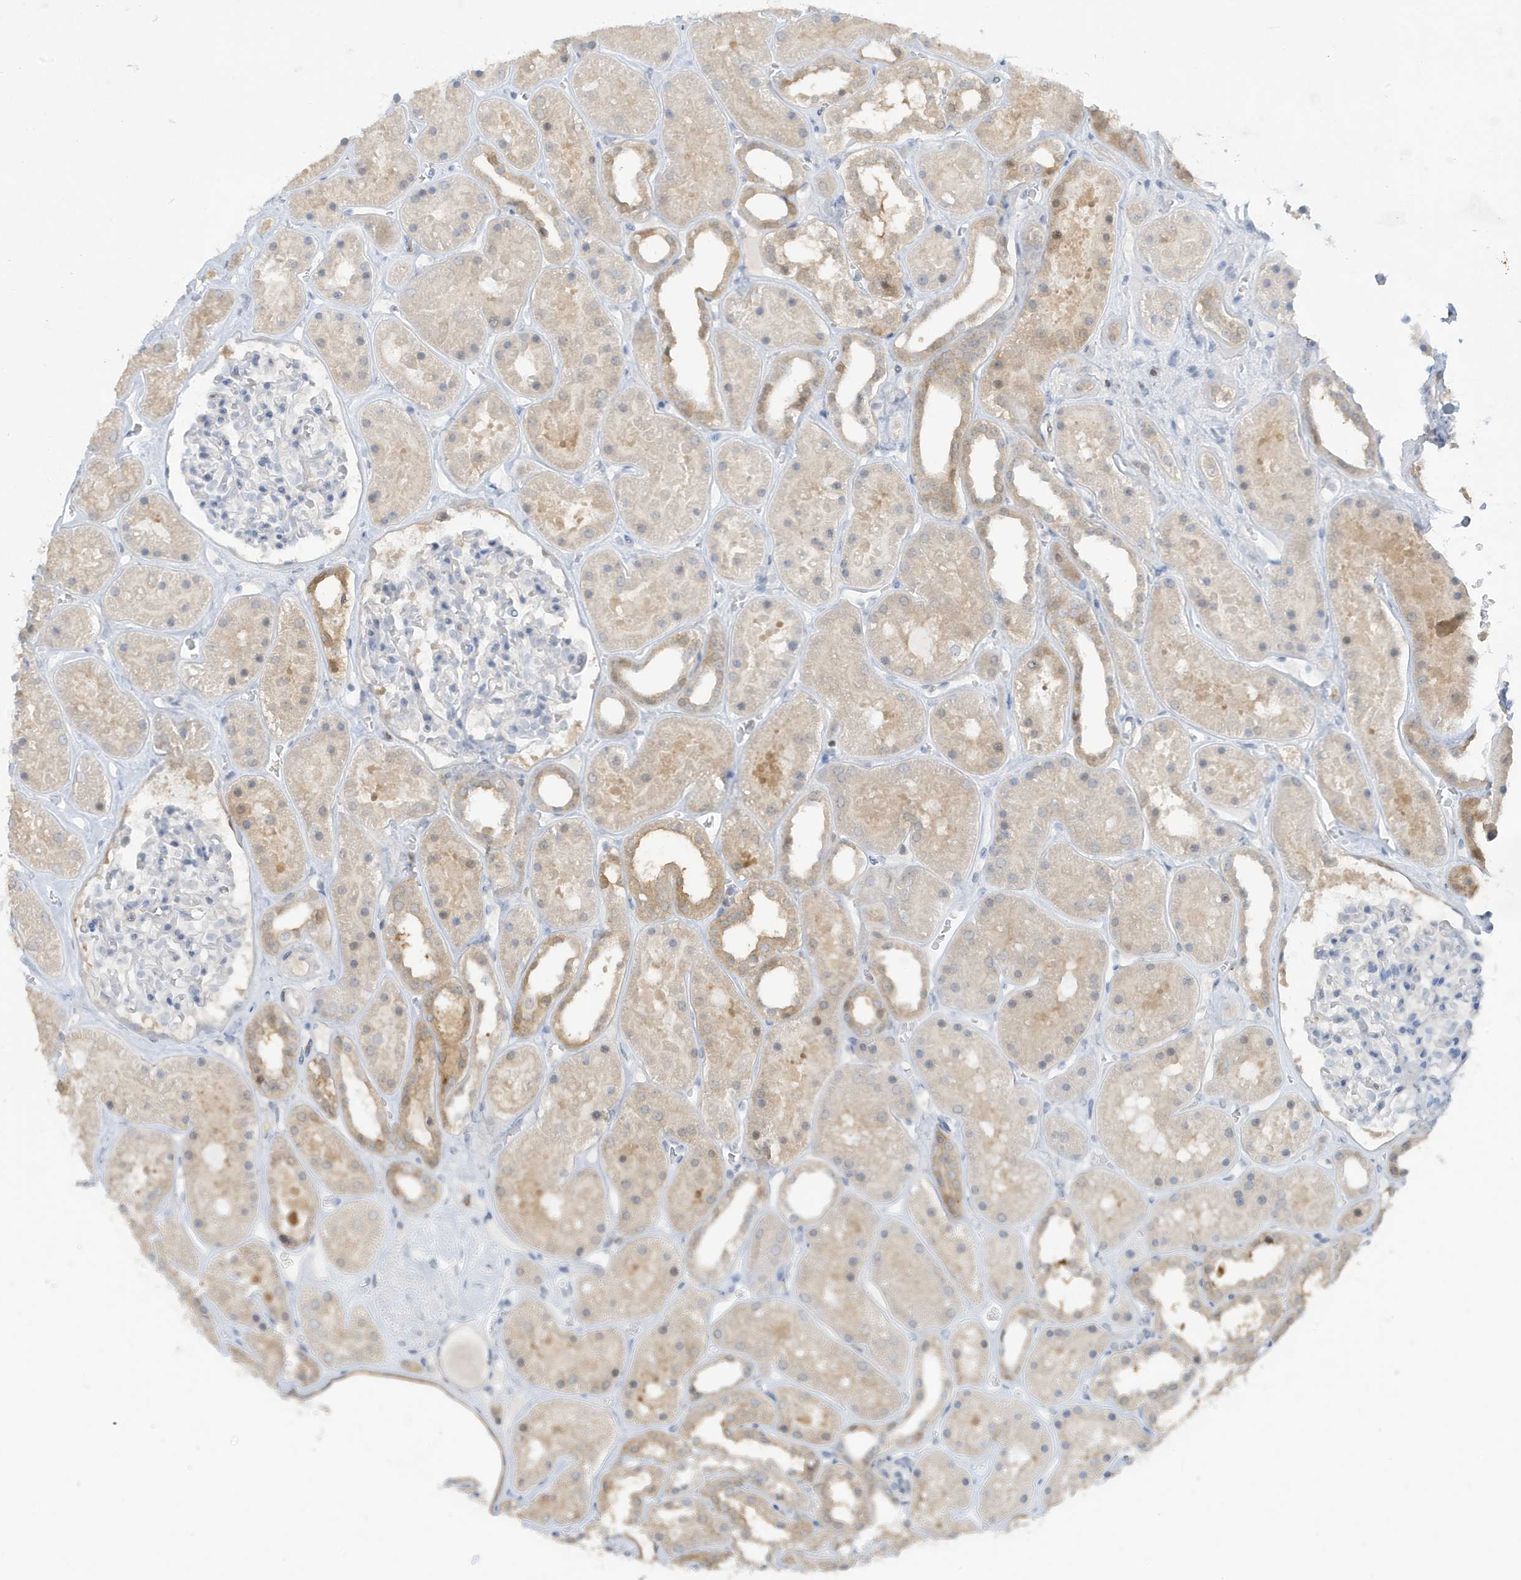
{"staining": {"intensity": "negative", "quantity": "none", "location": "none"}, "tissue": "kidney", "cell_type": "Cells in glomeruli", "image_type": "normal", "snomed": [{"axis": "morphology", "description": "Normal tissue, NOS"}, {"axis": "topography", "description": "Kidney"}], "caption": "Kidney stained for a protein using immunohistochemistry (IHC) shows no staining cells in glomeruli.", "gene": "OGA", "patient": {"sex": "female", "age": 41}}